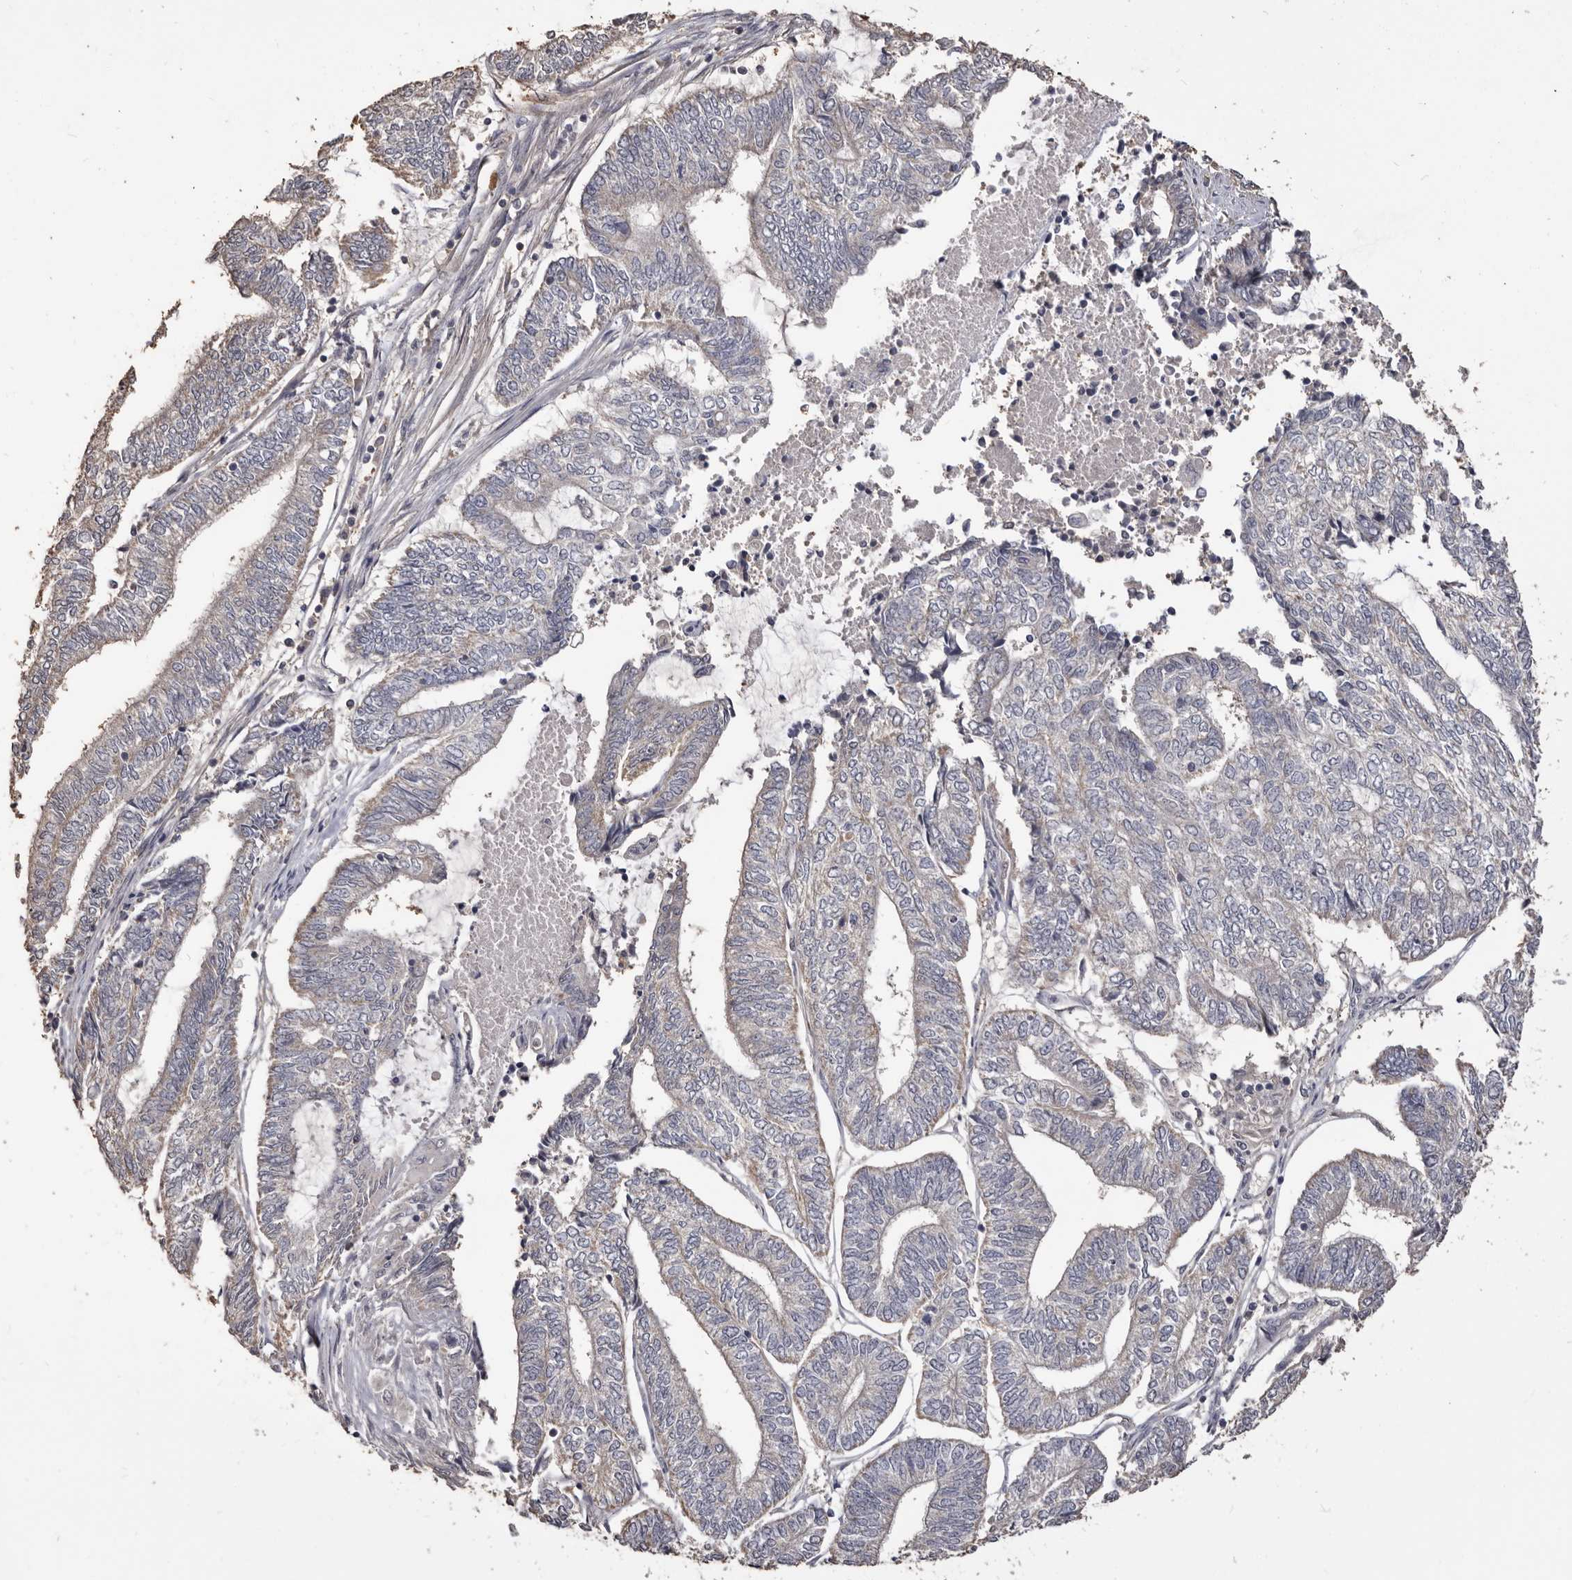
{"staining": {"intensity": "negative", "quantity": "none", "location": "none"}, "tissue": "endometrial cancer", "cell_type": "Tumor cells", "image_type": "cancer", "snomed": [{"axis": "morphology", "description": "Adenocarcinoma, NOS"}, {"axis": "topography", "description": "Uterus"}, {"axis": "topography", "description": "Endometrium"}], "caption": "This is an immunohistochemistry (IHC) photomicrograph of endometrial cancer (adenocarcinoma). There is no staining in tumor cells.", "gene": "INAVA", "patient": {"sex": "female", "age": 70}}